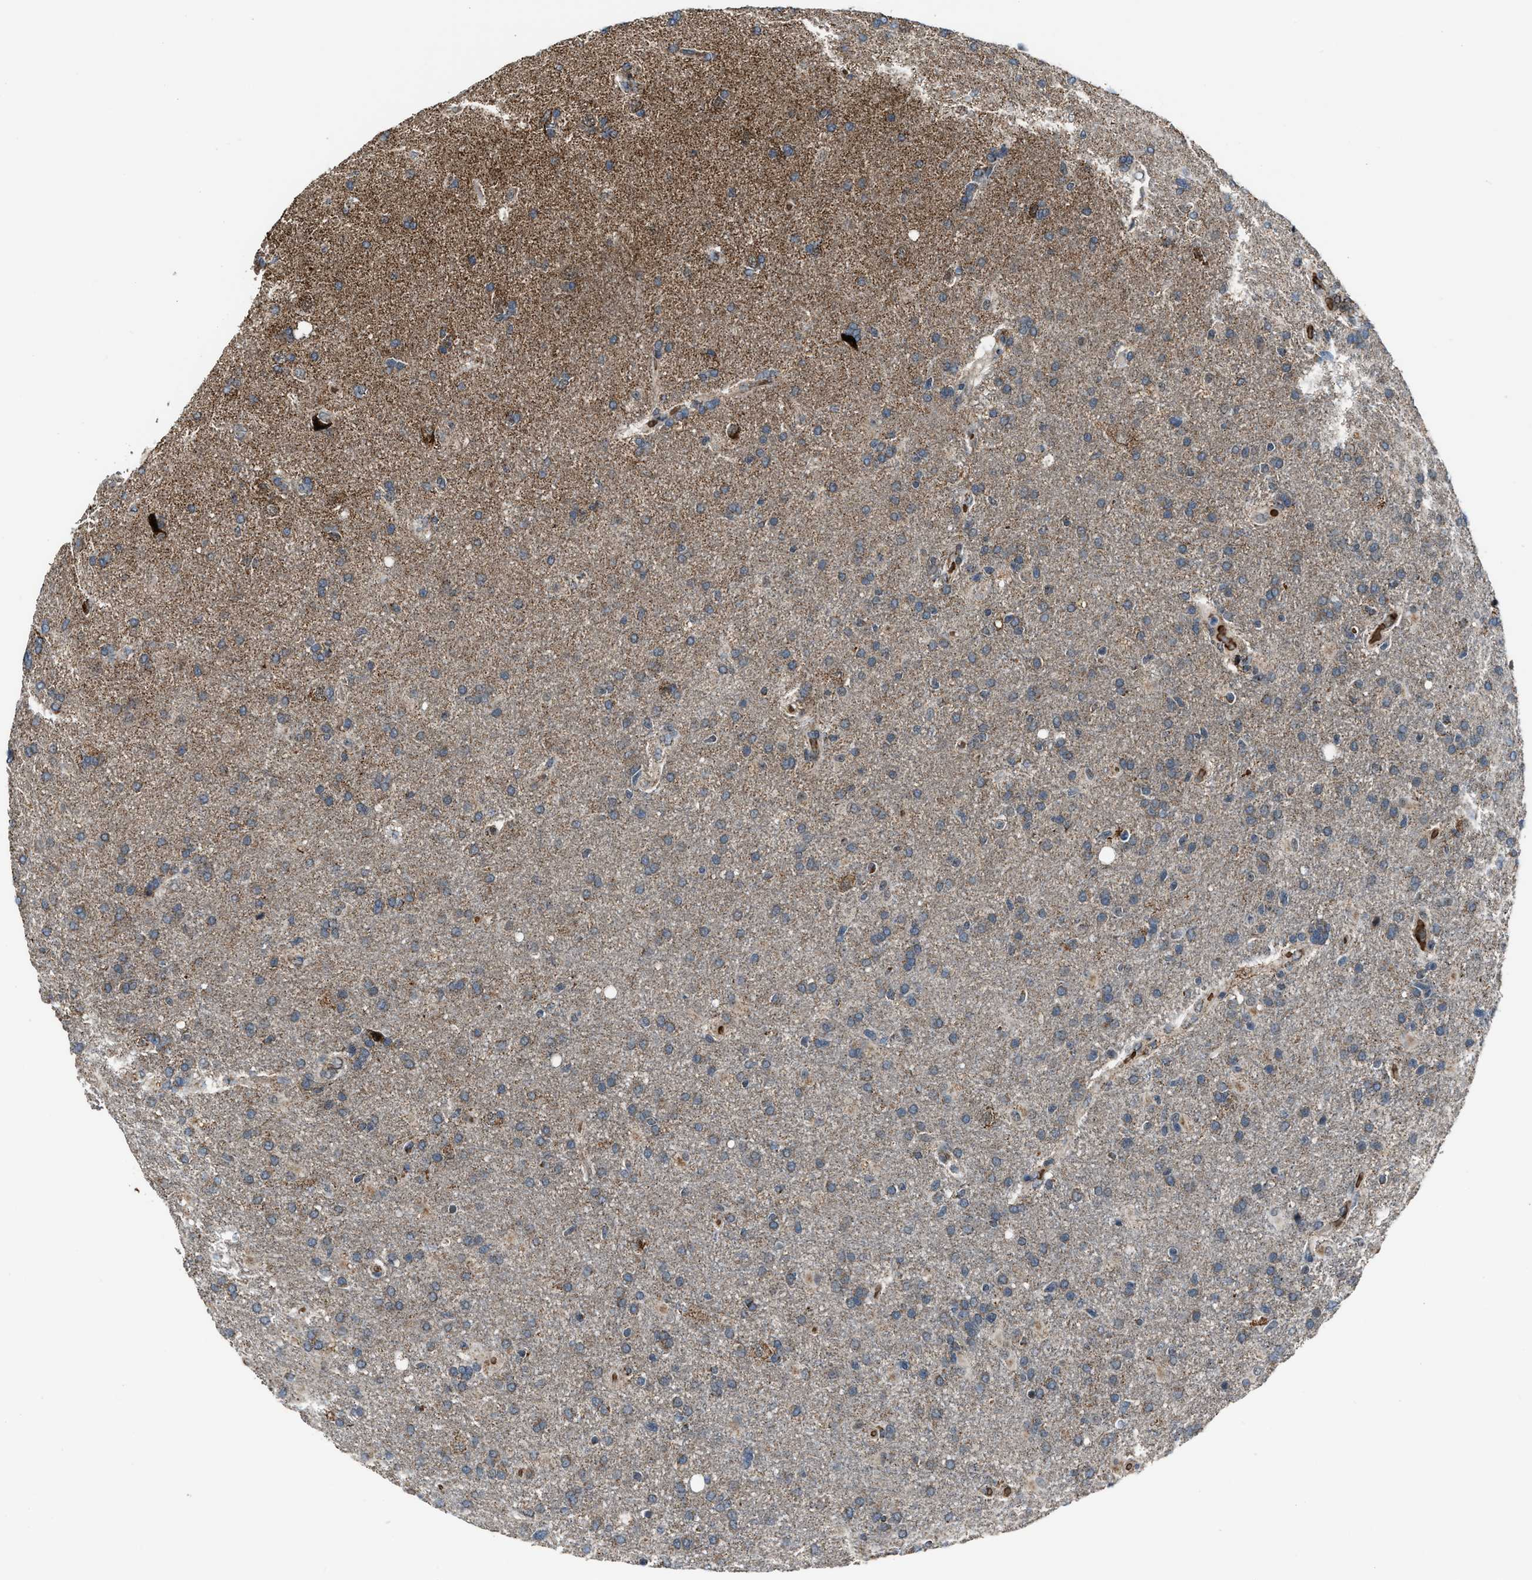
{"staining": {"intensity": "moderate", "quantity": "25%-75%", "location": "cytoplasmic/membranous"}, "tissue": "glioma", "cell_type": "Tumor cells", "image_type": "cancer", "snomed": [{"axis": "morphology", "description": "Glioma, malignant, High grade"}, {"axis": "topography", "description": "Brain"}], "caption": "Tumor cells demonstrate medium levels of moderate cytoplasmic/membranous positivity in approximately 25%-75% of cells in glioma. (IHC, brightfield microscopy, high magnification).", "gene": "CHN2", "patient": {"sex": "male", "age": 72}}